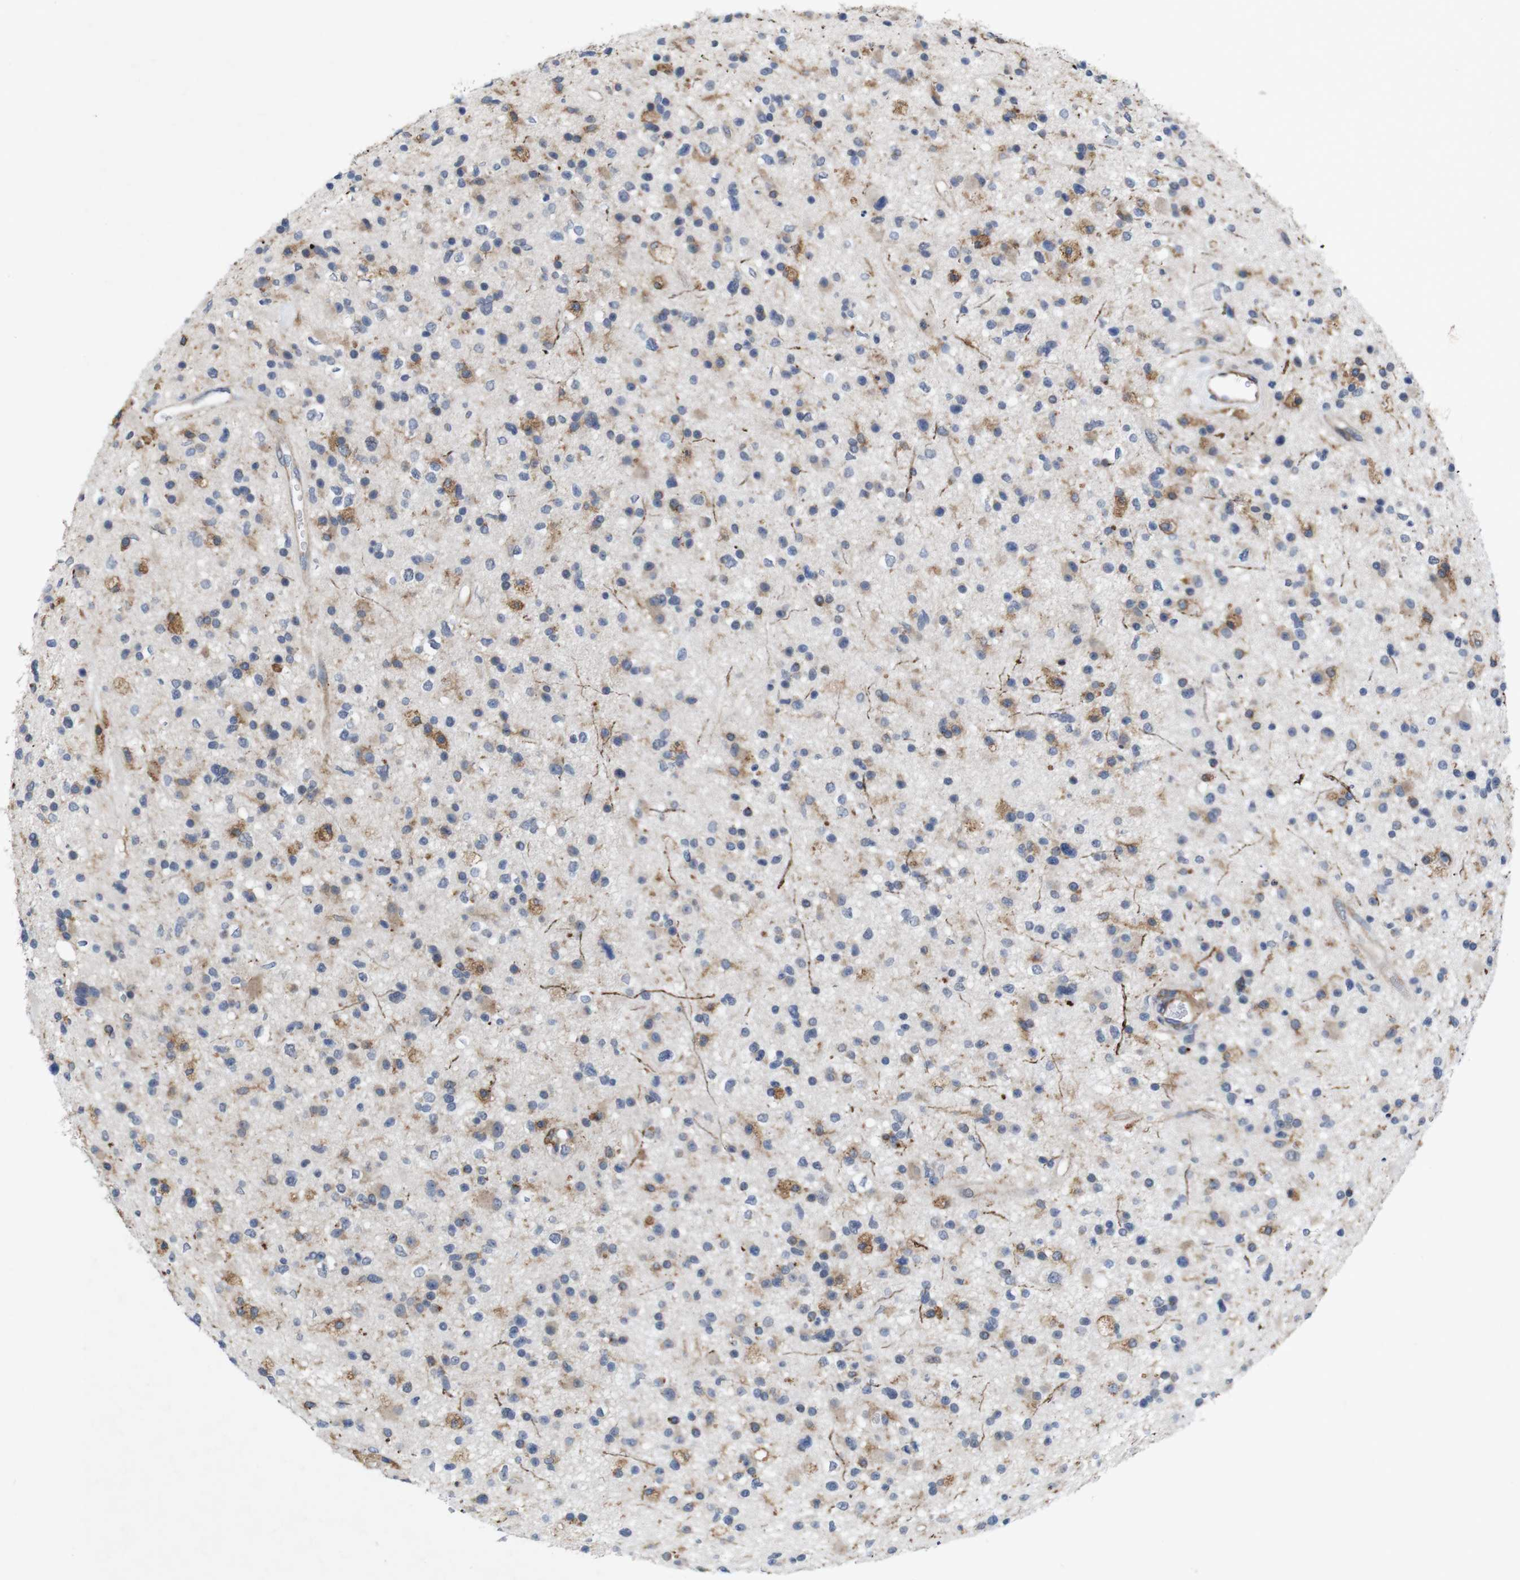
{"staining": {"intensity": "moderate", "quantity": "<25%", "location": "cytoplasmic/membranous"}, "tissue": "glioma", "cell_type": "Tumor cells", "image_type": "cancer", "snomed": [{"axis": "morphology", "description": "Glioma, malignant, High grade"}, {"axis": "topography", "description": "Brain"}], "caption": "Immunohistochemistry (DAB) staining of human glioma displays moderate cytoplasmic/membranous protein expression in approximately <25% of tumor cells. (DAB (3,3'-diaminobenzidine) IHC with brightfield microscopy, high magnification).", "gene": "SIGLEC8", "patient": {"sex": "male", "age": 33}}